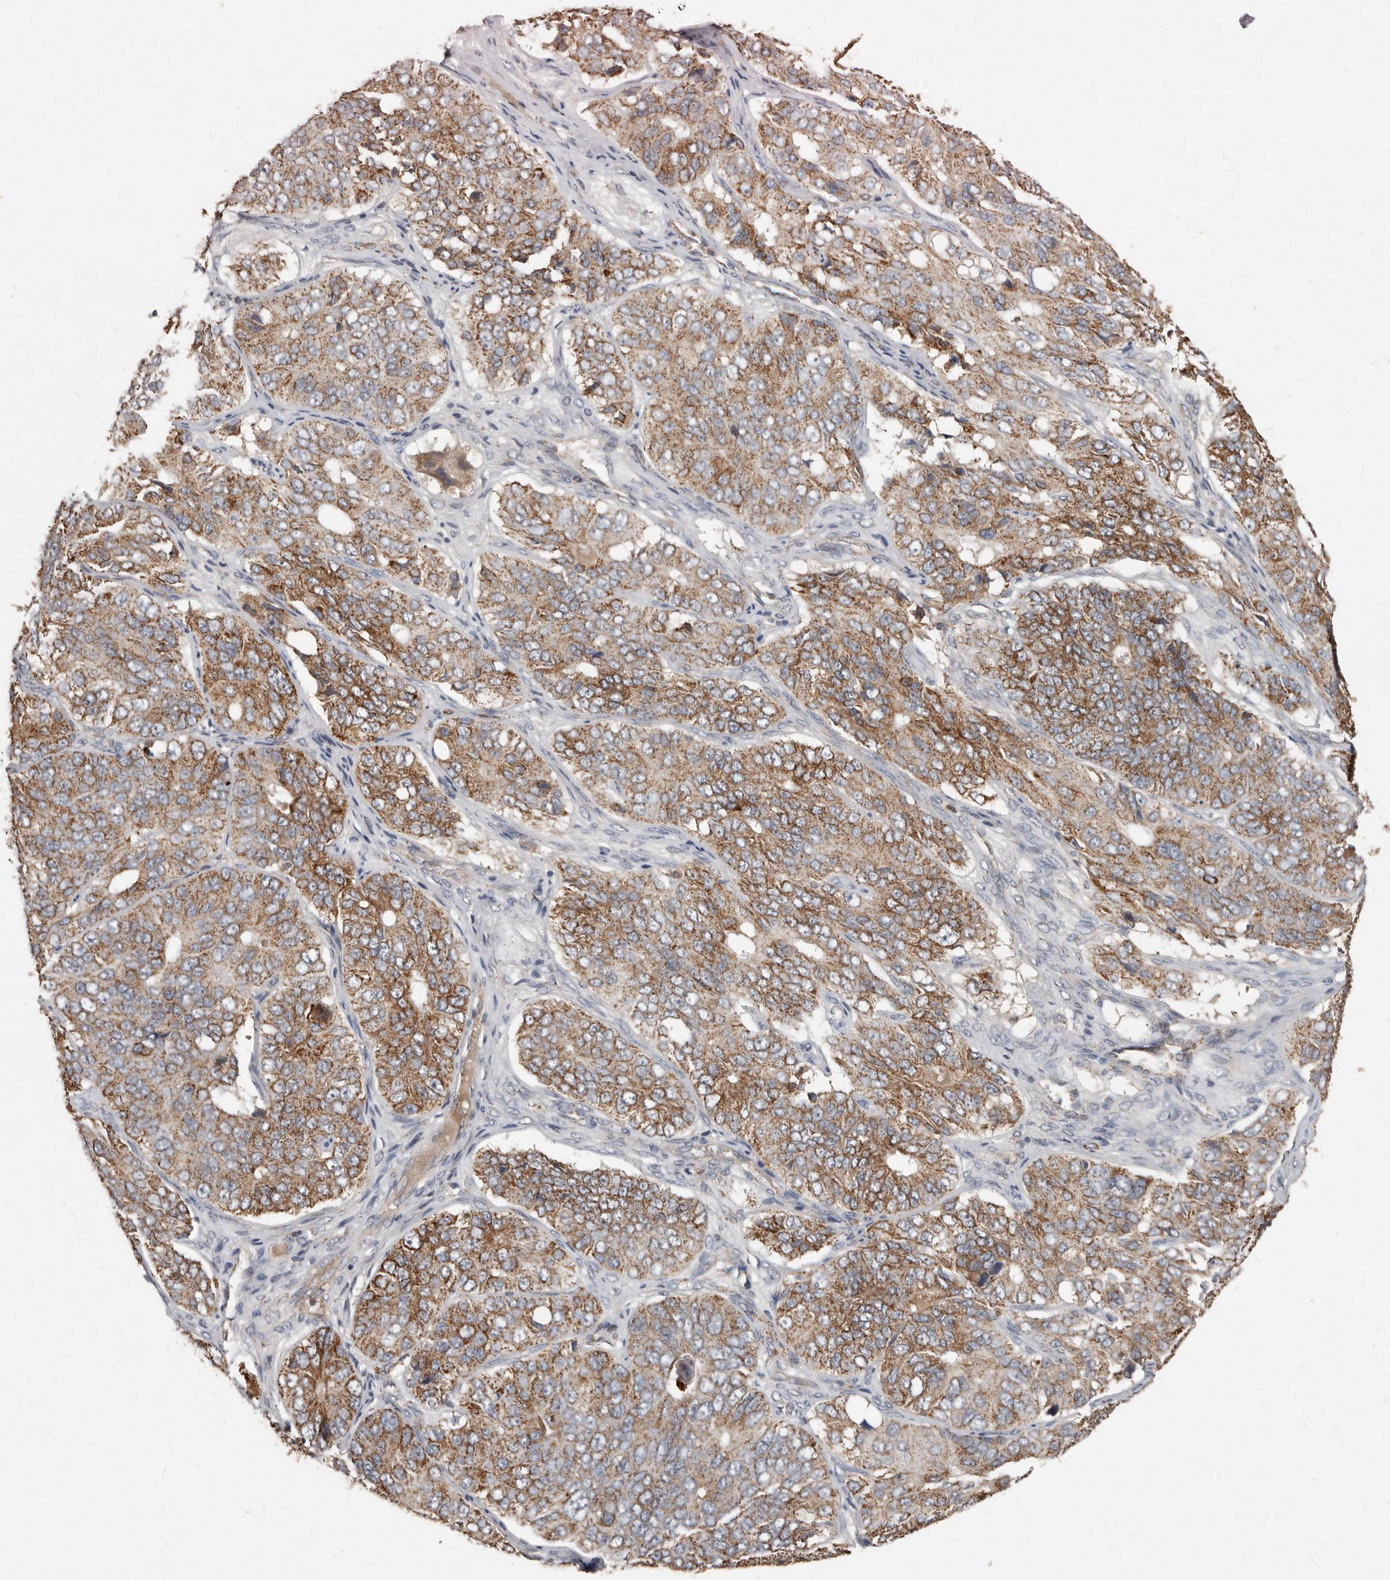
{"staining": {"intensity": "moderate", "quantity": ">75%", "location": "cytoplasmic/membranous"}, "tissue": "ovarian cancer", "cell_type": "Tumor cells", "image_type": "cancer", "snomed": [{"axis": "morphology", "description": "Carcinoma, endometroid"}, {"axis": "topography", "description": "Ovary"}], "caption": "Human endometroid carcinoma (ovarian) stained with a brown dye exhibits moderate cytoplasmic/membranous positive positivity in about >75% of tumor cells.", "gene": "KIF26B", "patient": {"sex": "female", "age": 51}}